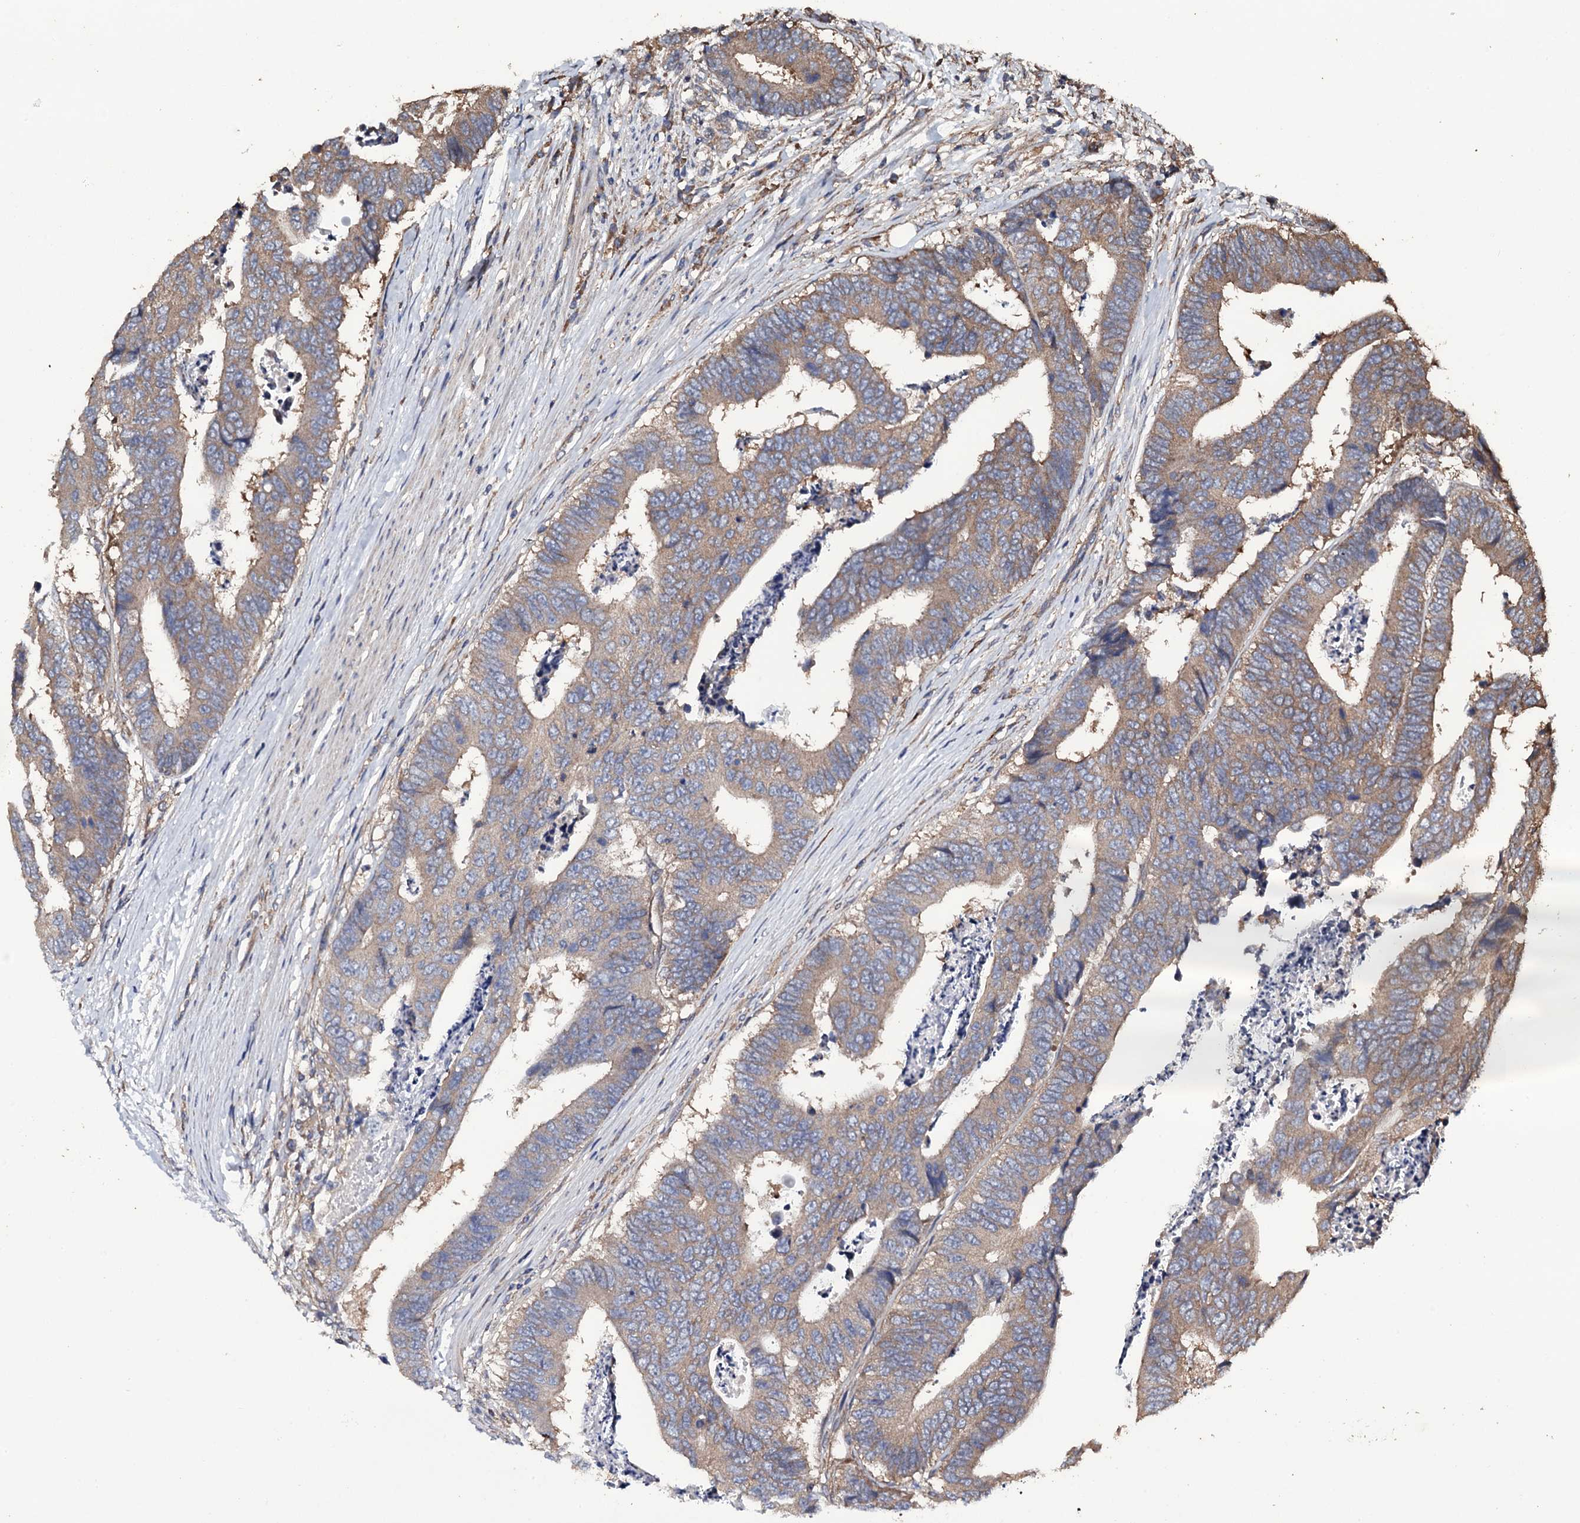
{"staining": {"intensity": "moderate", "quantity": ">75%", "location": "cytoplasmic/membranous"}, "tissue": "colorectal cancer", "cell_type": "Tumor cells", "image_type": "cancer", "snomed": [{"axis": "morphology", "description": "Adenocarcinoma, NOS"}, {"axis": "topography", "description": "Rectum"}], "caption": "An image of human colorectal cancer (adenocarcinoma) stained for a protein displays moderate cytoplasmic/membranous brown staining in tumor cells. (IHC, brightfield microscopy, high magnification).", "gene": "TTC23", "patient": {"sex": "male", "age": 84}}